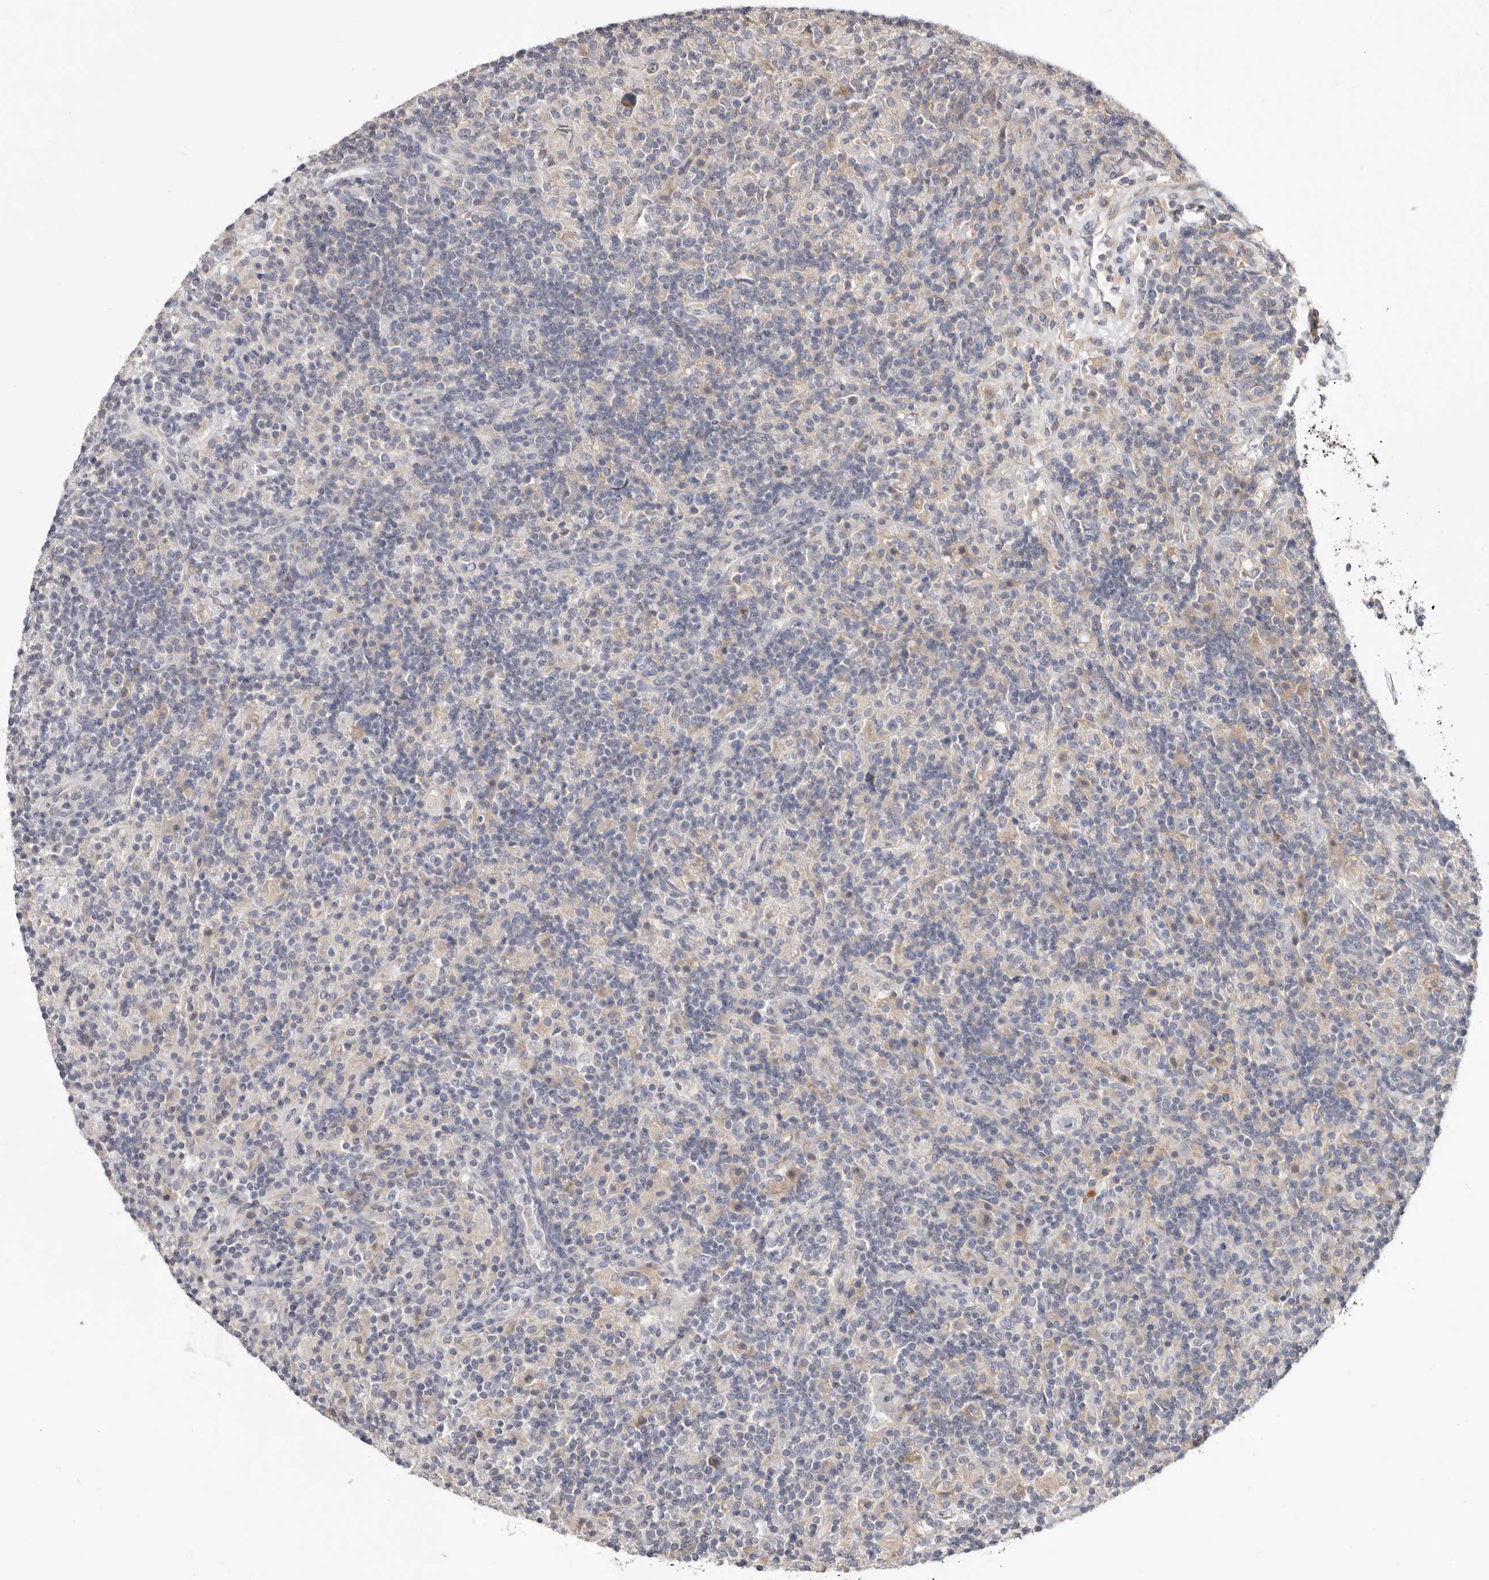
{"staining": {"intensity": "weak", "quantity": "25%-75%", "location": "cytoplasmic/membranous"}, "tissue": "lymphoma", "cell_type": "Tumor cells", "image_type": "cancer", "snomed": [{"axis": "morphology", "description": "Hodgkin's disease, NOS"}, {"axis": "topography", "description": "Lymph node"}], "caption": "A brown stain highlights weak cytoplasmic/membranous positivity of a protein in human Hodgkin's disease tumor cells. Immunohistochemistry (ihc) stains the protein of interest in brown and the nuclei are stained blue.", "gene": "LRP6", "patient": {"sex": "male", "age": 70}}